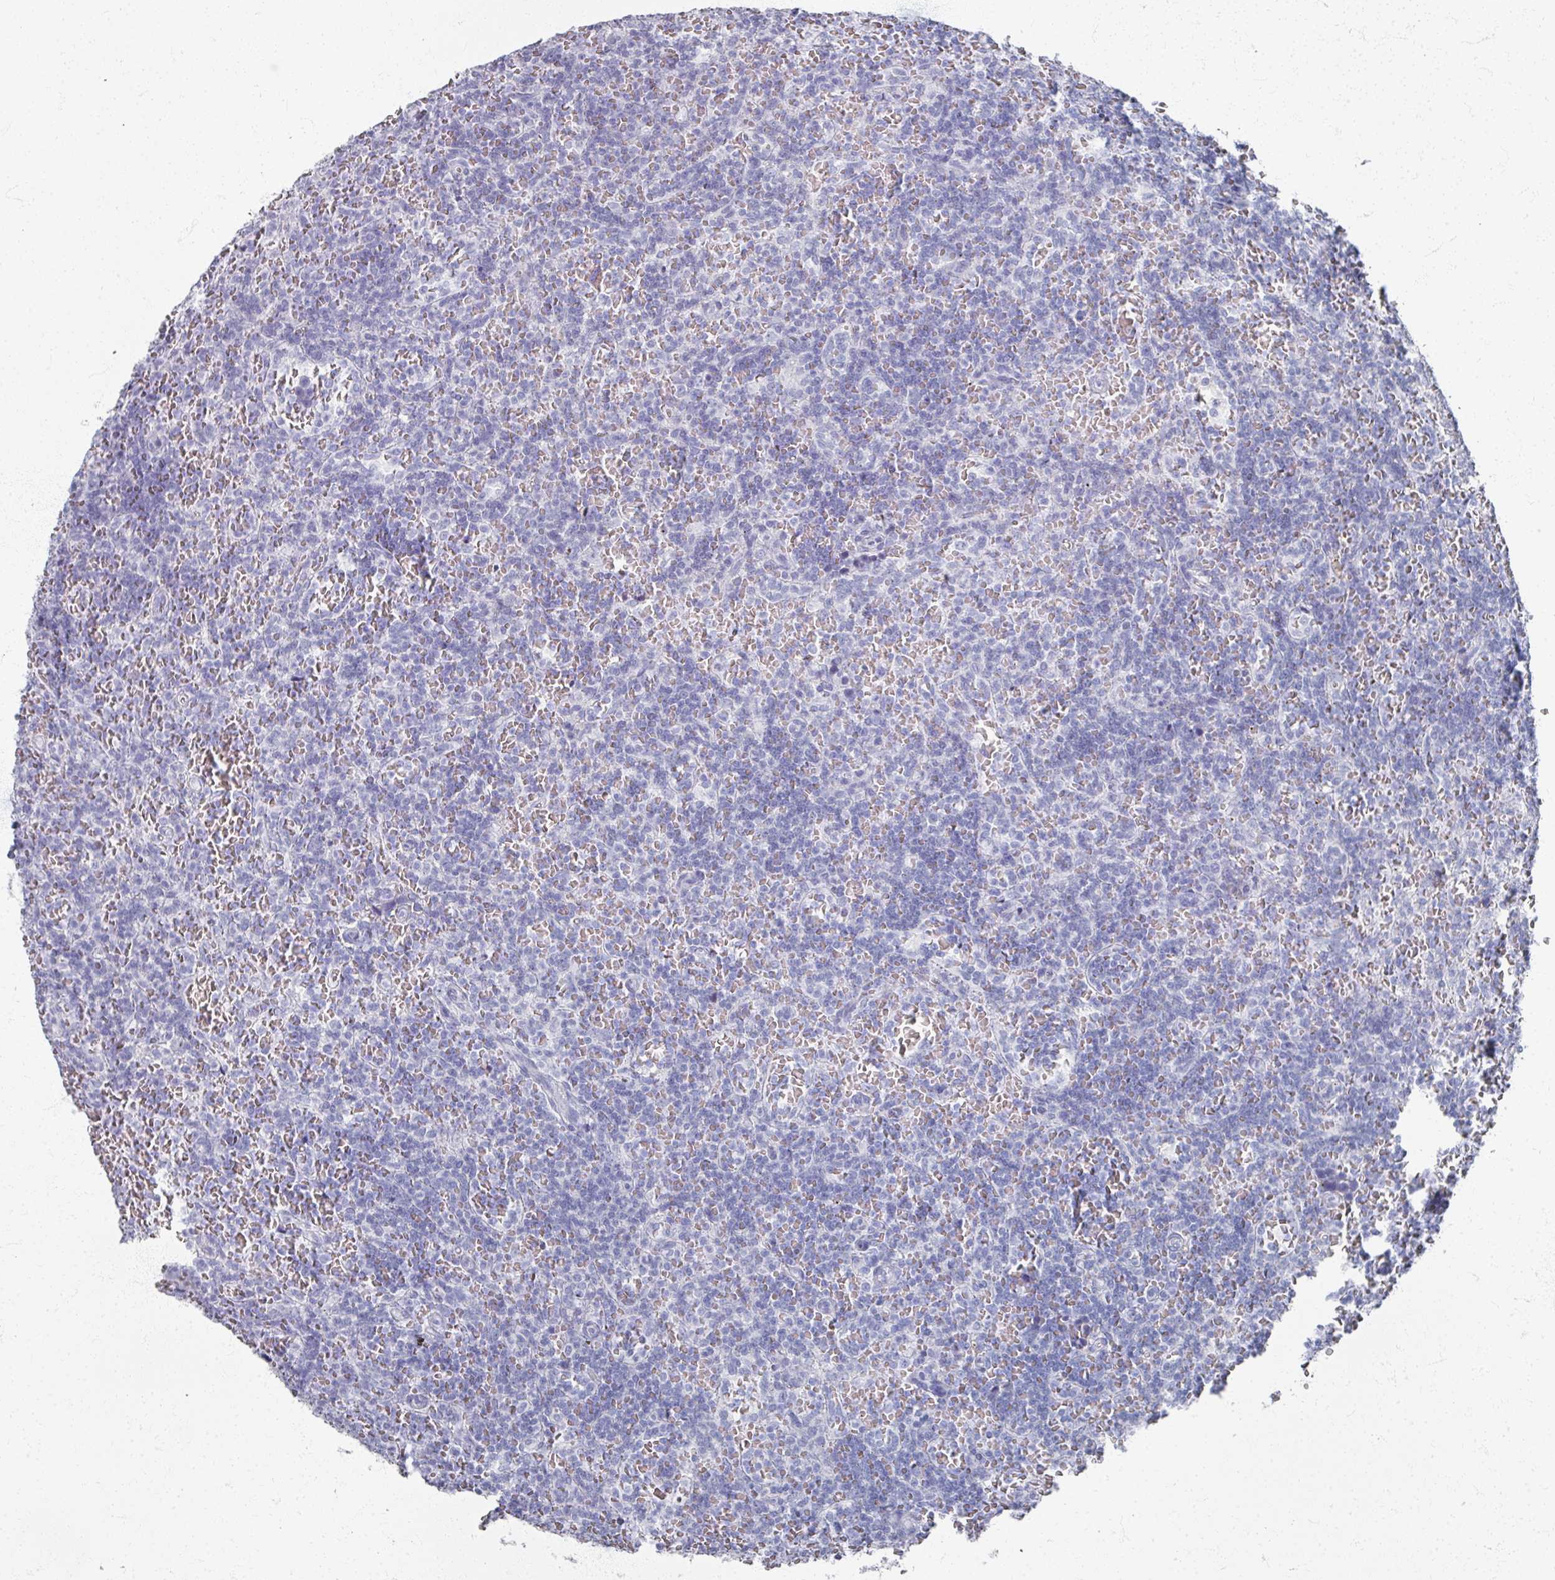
{"staining": {"intensity": "negative", "quantity": "none", "location": "none"}, "tissue": "lymphoma", "cell_type": "Tumor cells", "image_type": "cancer", "snomed": [{"axis": "morphology", "description": "Malignant lymphoma, non-Hodgkin's type, Low grade"}, {"axis": "topography", "description": "Spleen"}], "caption": "Immunohistochemistry (IHC) photomicrograph of neoplastic tissue: human low-grade malignant lymphoma, non-Hodgkin's type stained with DAB (3,3'-diaminobenzidine) reveals no significant protein positivity in tumor cells.", "gene": "PSKH1", "patient": {"sex": "male", "age": 73}}